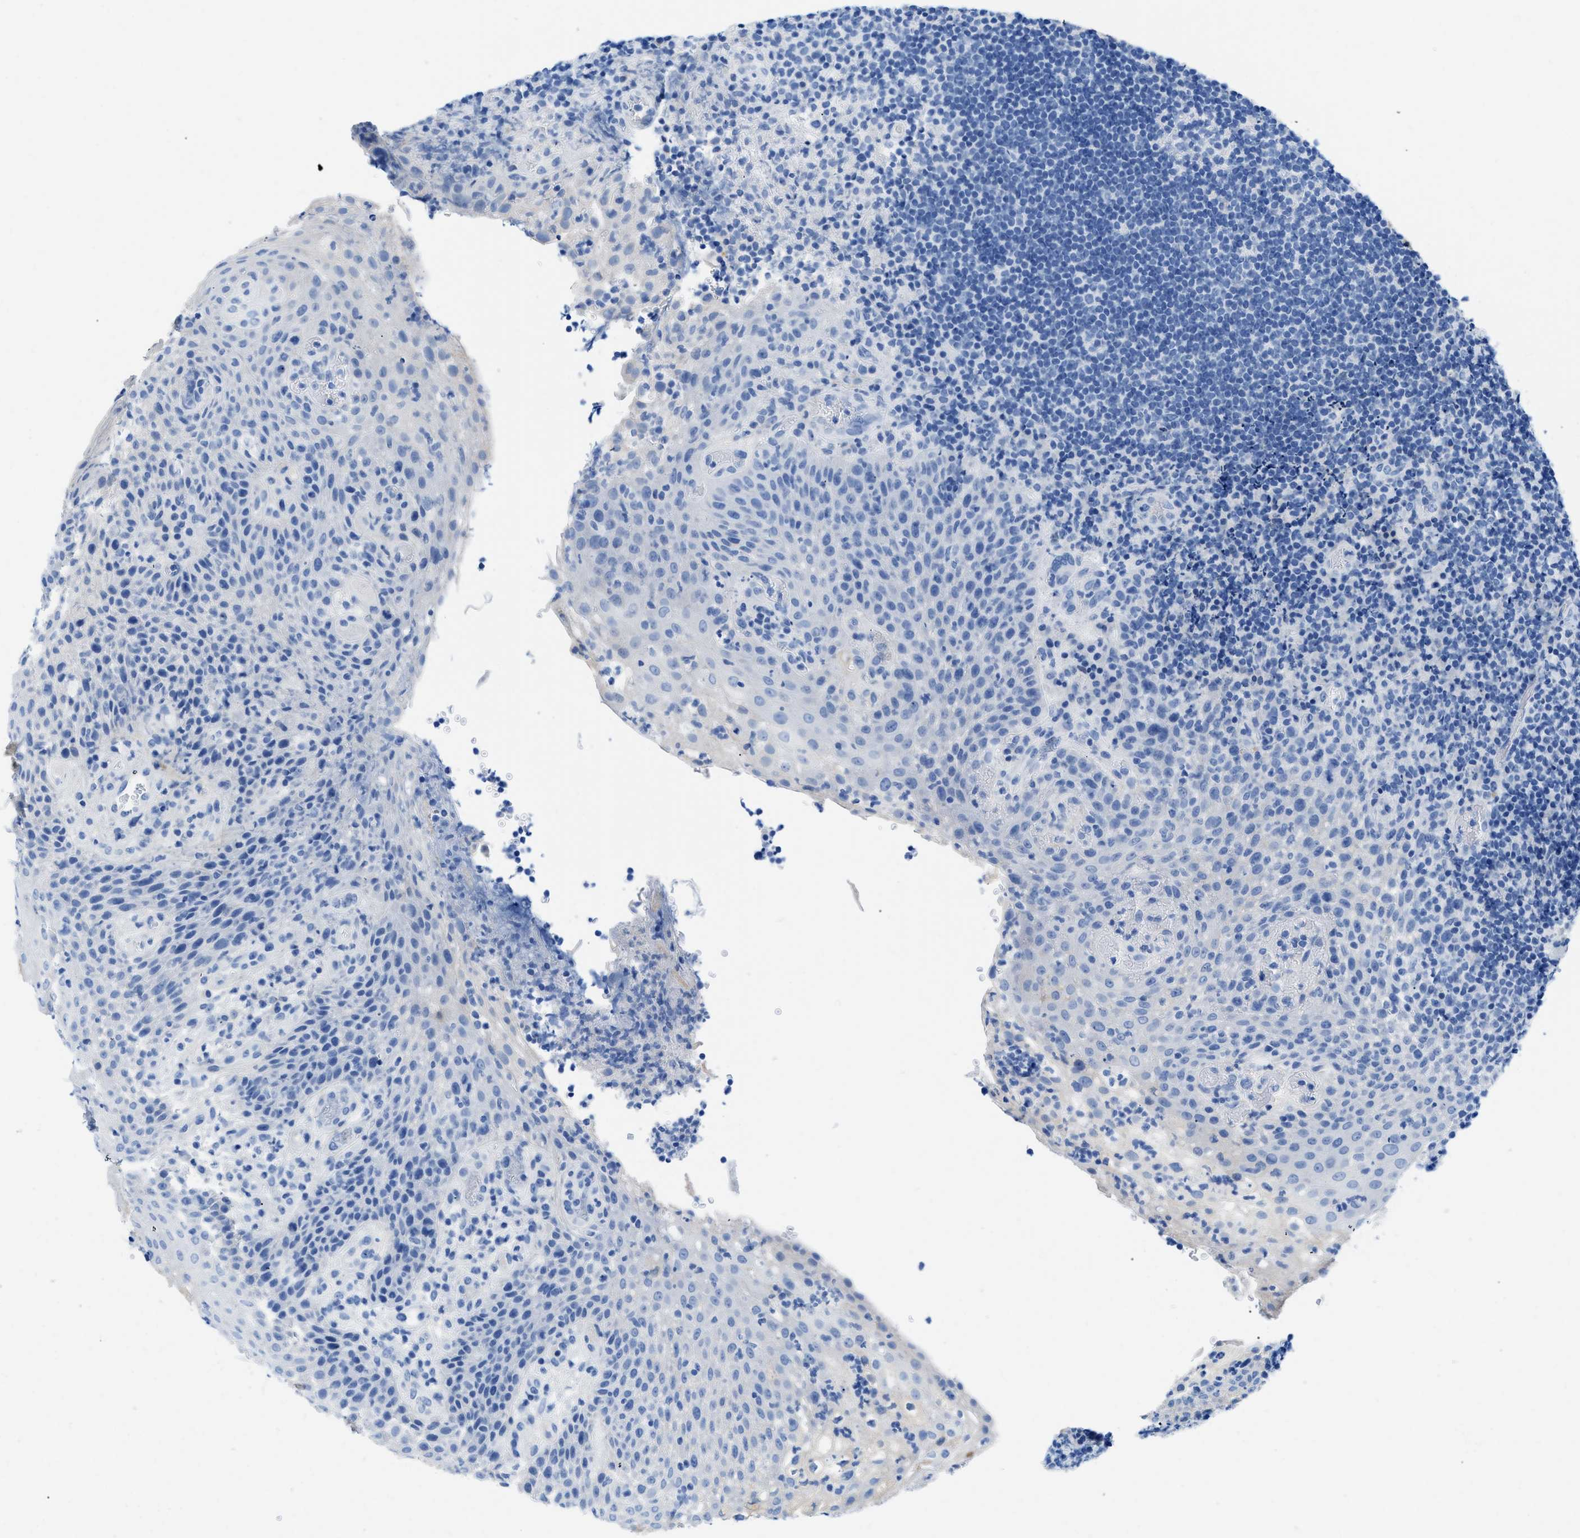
{"staining": {"intensity": "negative", "quantity": "none", "location": "none"}, "tissue": "lymphoma", "cell_type": "Tumor cells", "image_type": "cancer", "snomed": [{"axis": "morphology", "description": "Malignant lymphoma, non-Hodgkin's type, High grade"}, {"axis": "topography", "description": "Tonsil"}], "caption": "A high-resolution micrograph shows IHC staining of high-grade malignant lymphoma, non-Hodgkin's type, which exhibits no significant staining in tumor cells. The staining is performed using DAB (3,3'-diaminobenzidine) brown chromogen with nuclei counter-stained in using hematoxylin.", "gene": "COL3A1", "patient": {"sex": "female", "age": 36}}